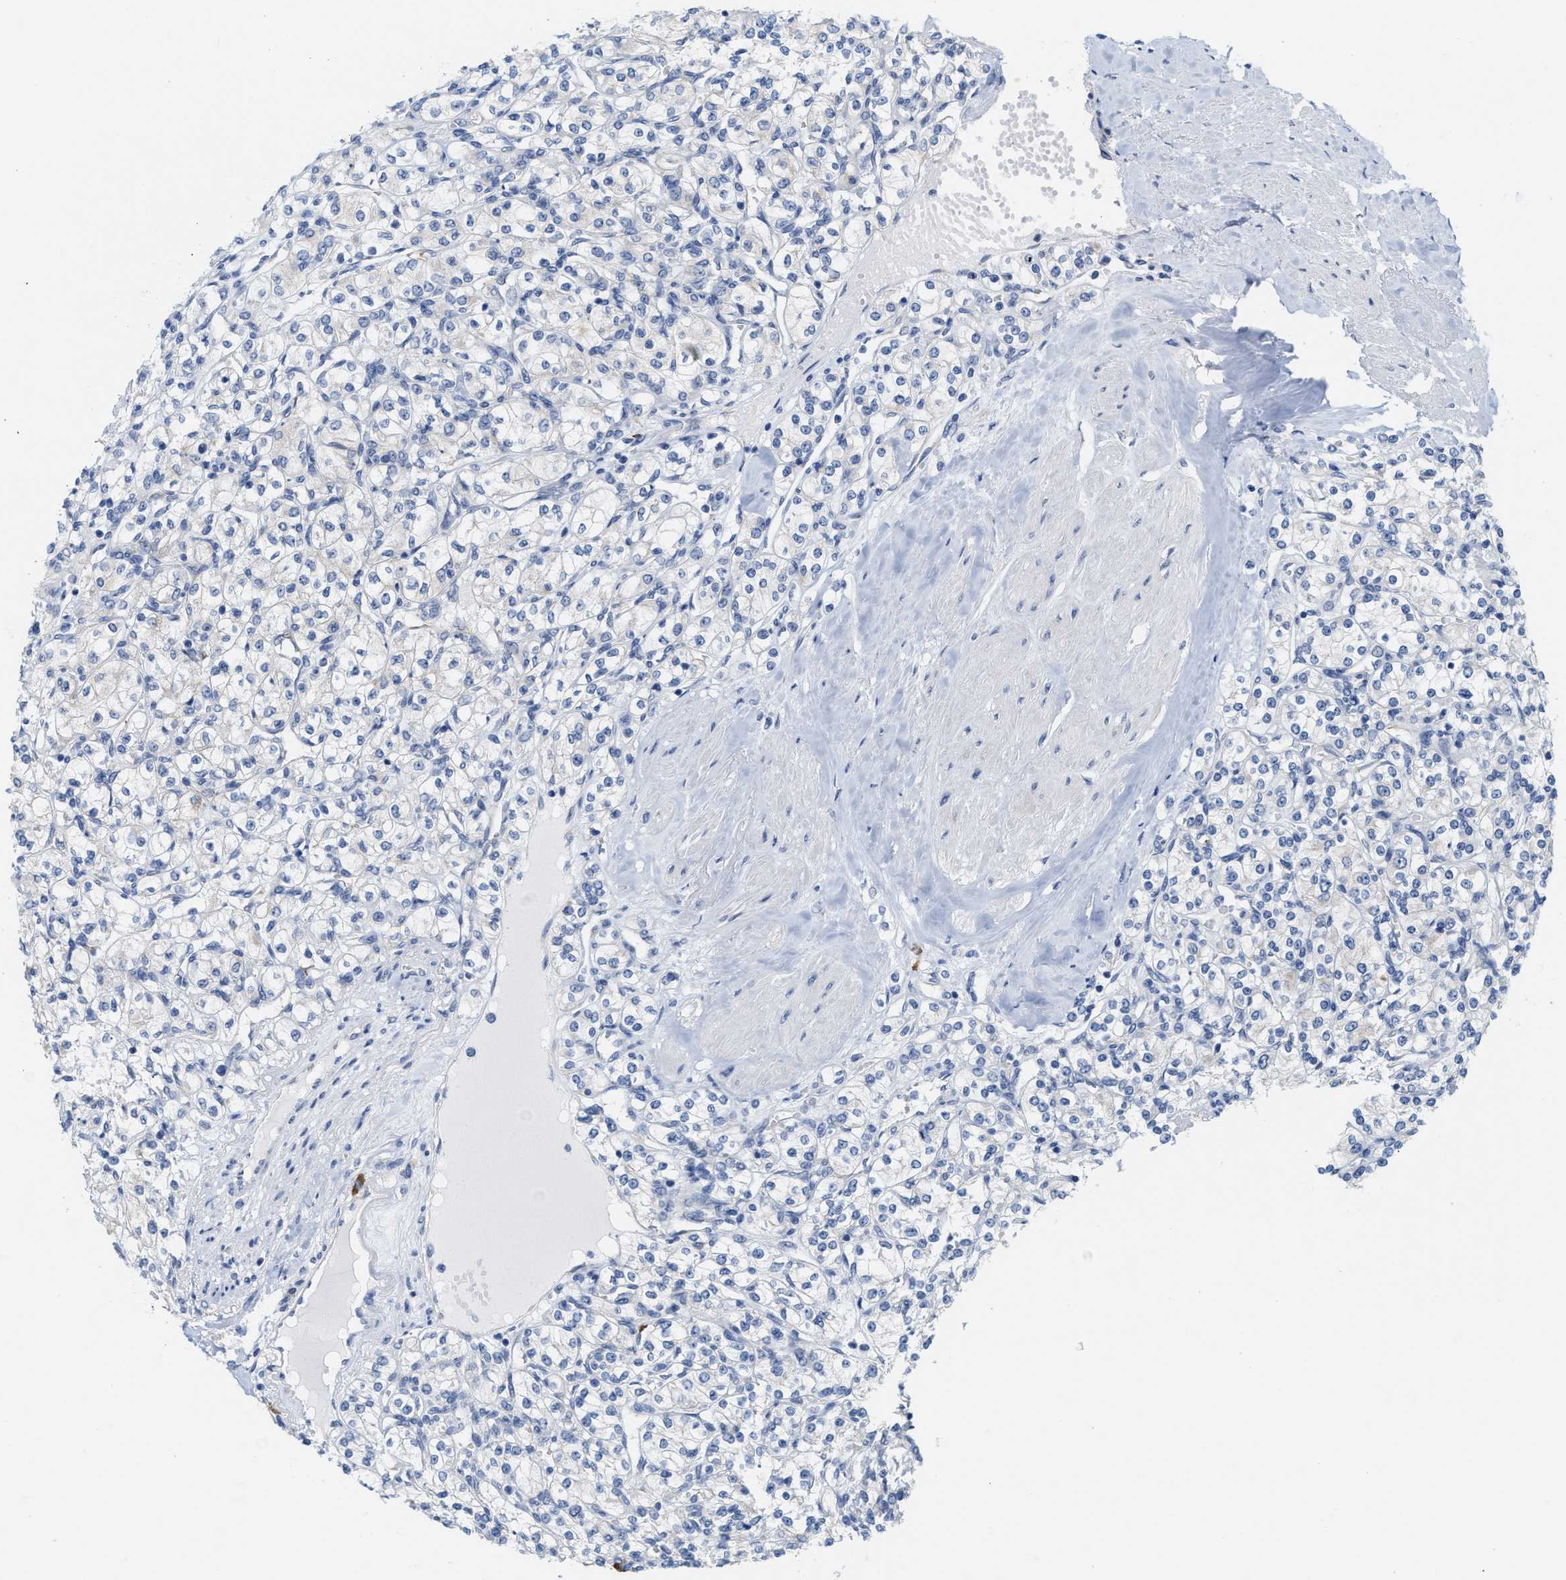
{"staining": {"intensity": "negative", "quantity": "none", "location": "none"}, "tissue": "renal cancer", "cell_type": "Tumor cells", "image_type": "cancer", "snomed": [{"axis": "morphology", "description": "Adenocarcinoma, NOS"}, {"axis": "topography", "description": "Kidney"}], "caption": "Tumor cells show no significant expression in adenocarcinoma (renal).", "gene": "RYR2", "patient": {"sex": "male", "age": 77}}